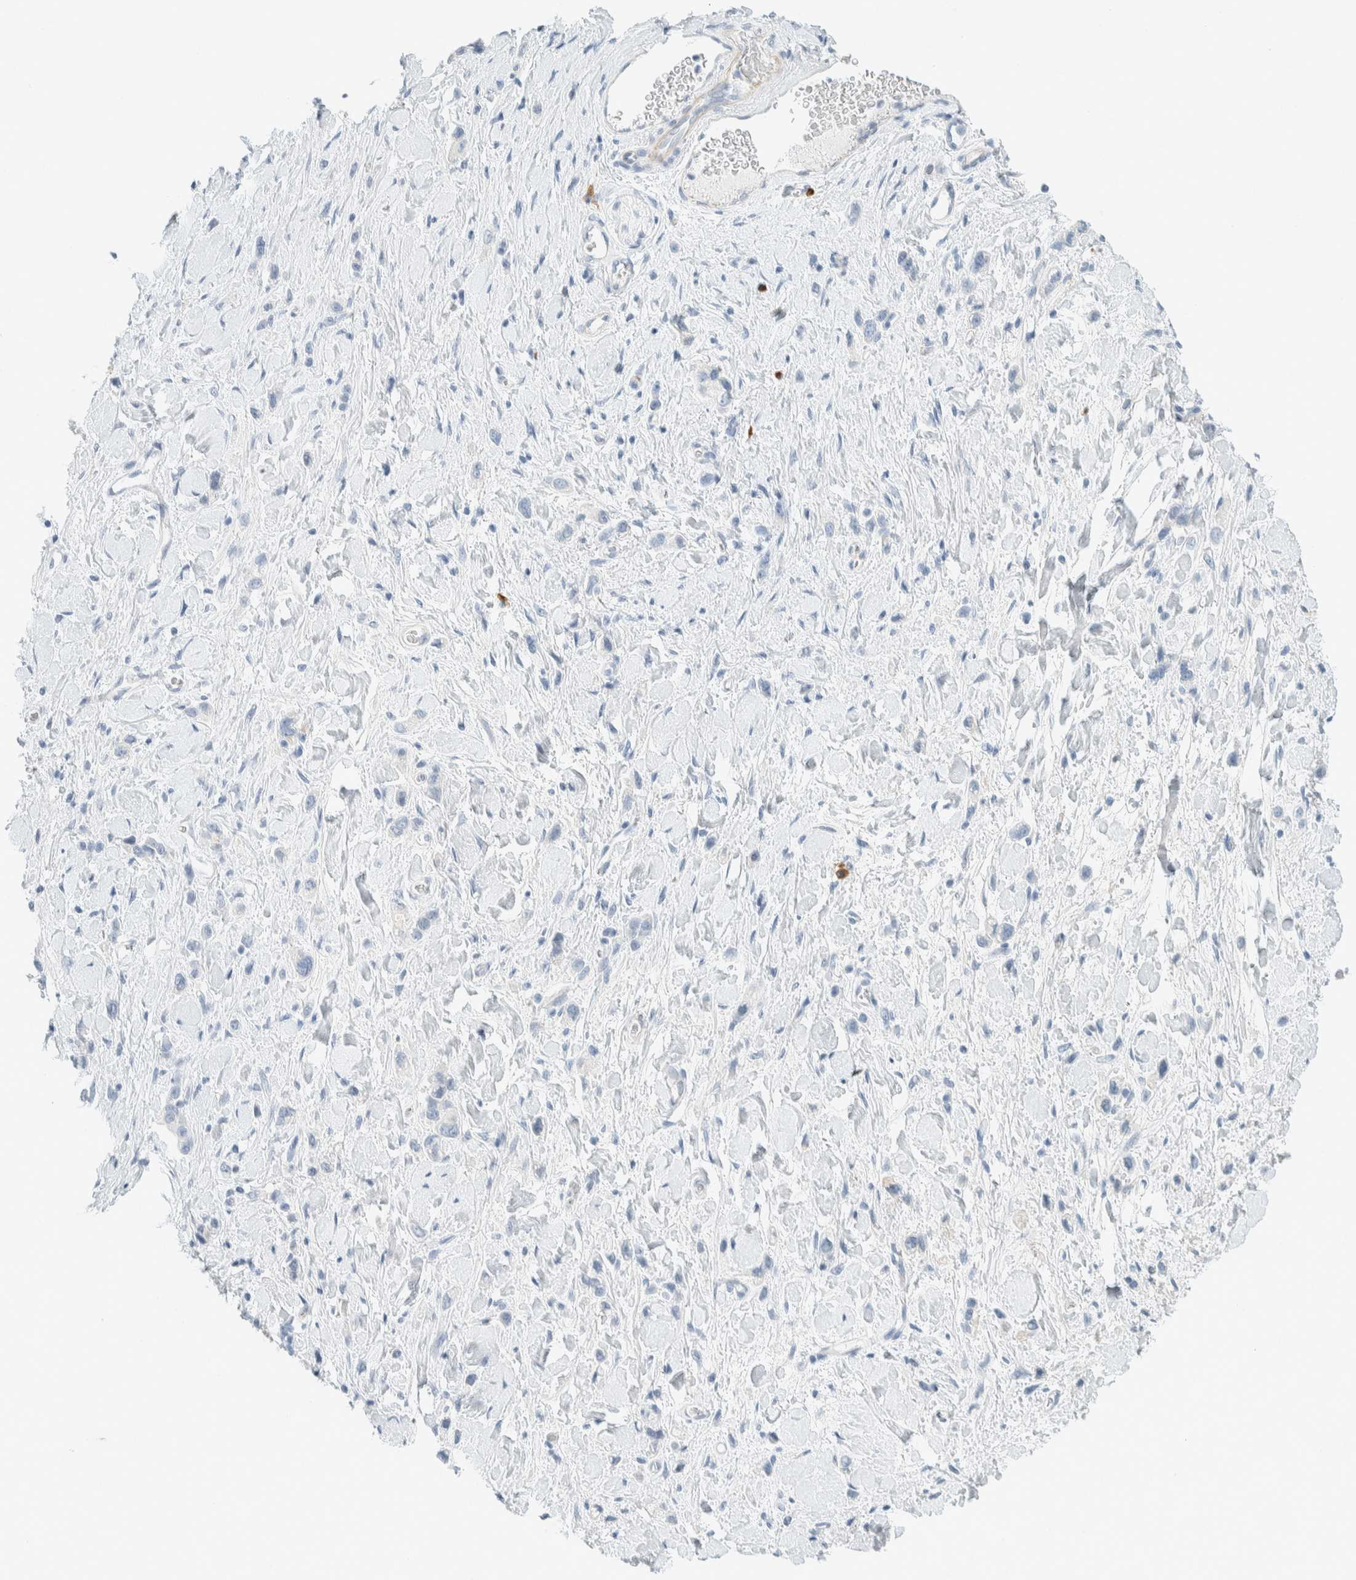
{"staining": {"intensity": "negative", "quantity": "none", "location": "none"}, "tissue": "stomach cancer", "cell_type": "Tumor cells", "image_type": "cancer", "snomed": [{"axis": "morphology", "description": "Adenocarcinoma, NOS"}, {"axis": "topography", "description": "Stomach"}], "caption": "A photomicrograph of human stomach cancer (adenocarcinoma) is negative for staining in tumor cells.", "gene": "ARHGAP27", "patient": {"sex": "female", "age": 65}}